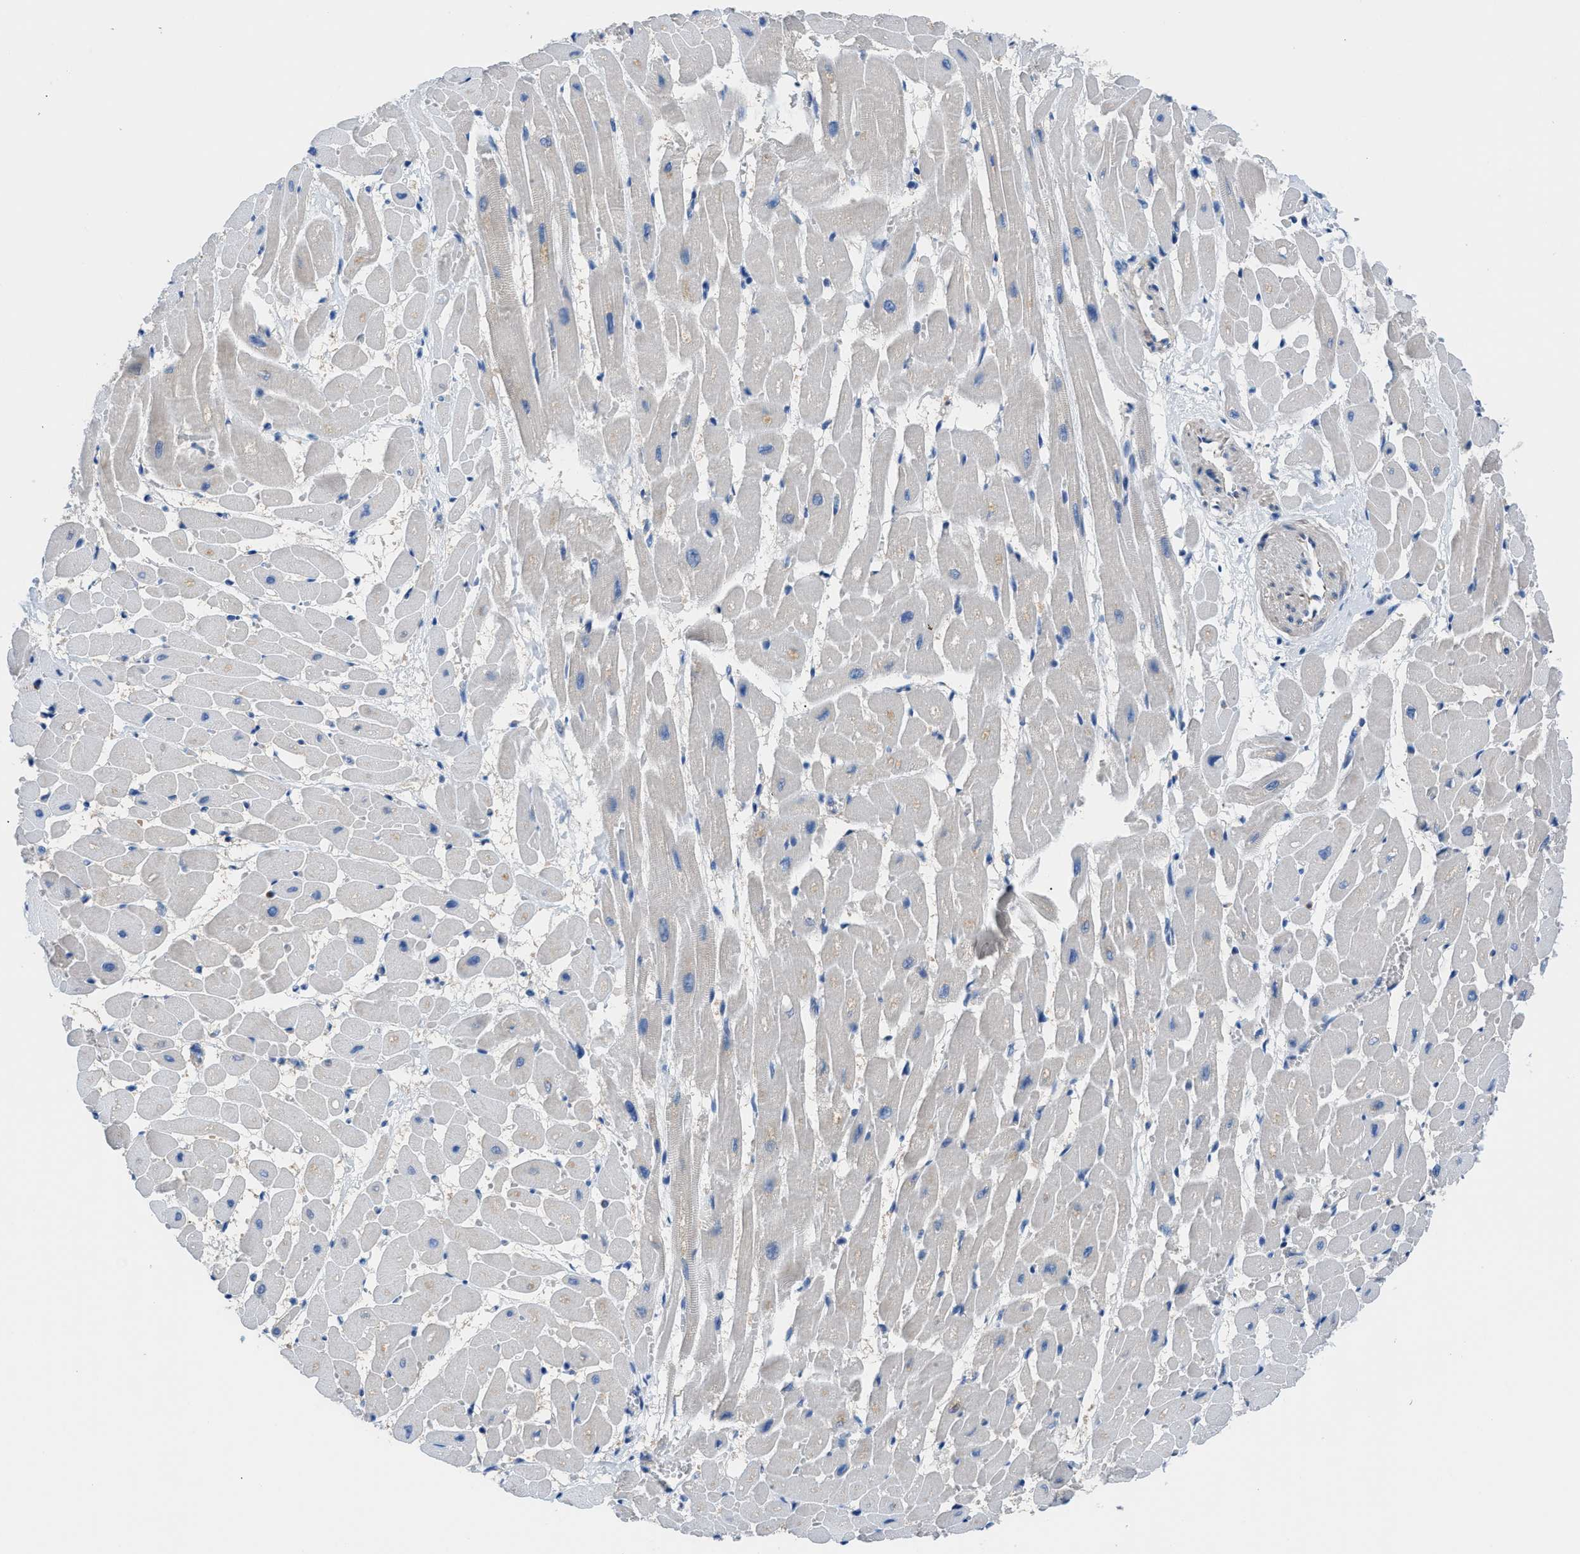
{"staining": {"intensity": "moderate", "quantity": "25%-75%", "location": "cytoplasmic/membranous"}, "tissue": "heart muscle", "cell_type": "Cardiomyocytes", "image_type": "normal", "snomed": [{"axis": "morphology", "description": "Normal tissue, NOS"}, {"axis": "topography", "description": "Heart"}], "caption": "This is a micrograph of immunohistochemistry staining of benign heart muscle, which shows moderate positivity in the cytoplasmic/membranous of cardiomyocytes.", "gene": "ITPR1", "patient": {"sex": "male", "age": 45}}